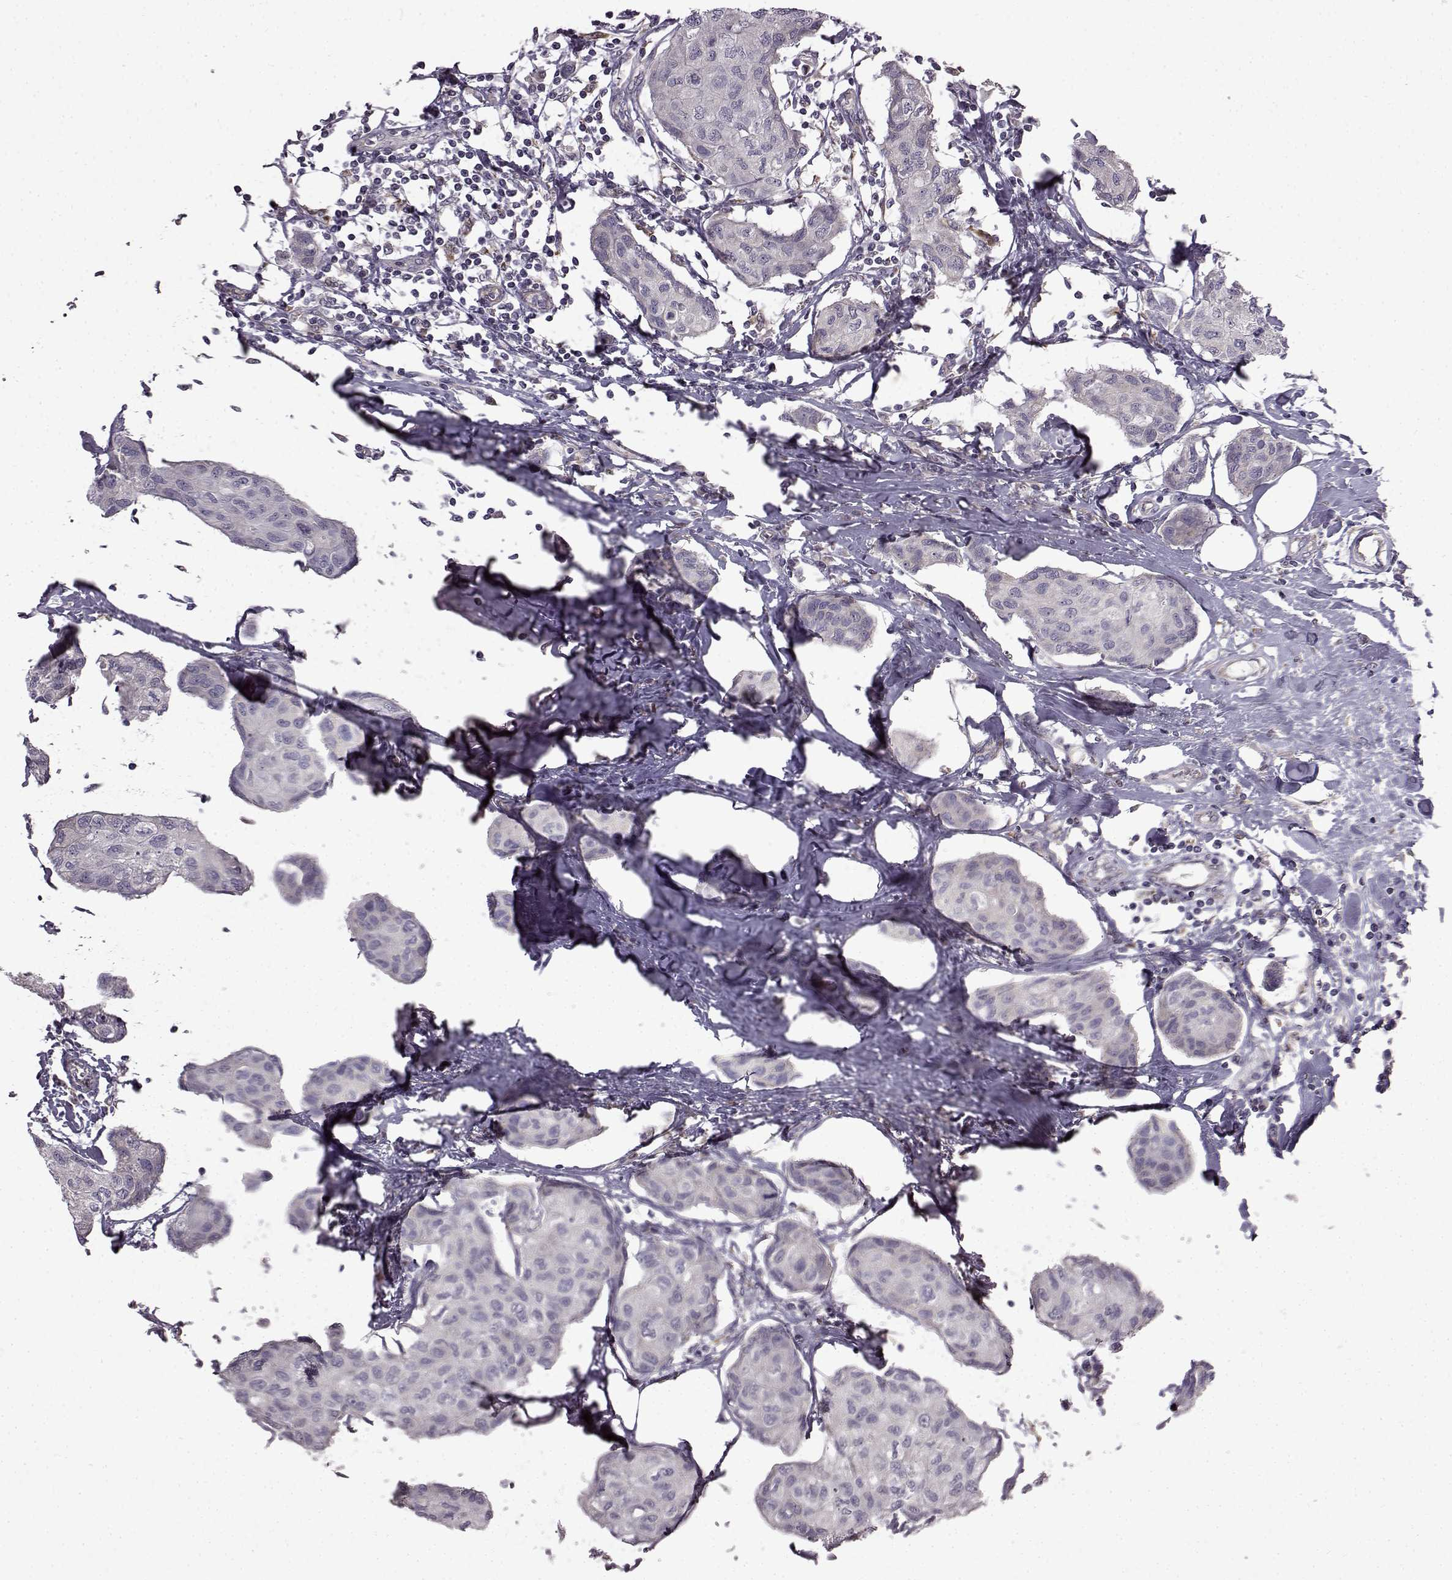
{"staining": {"intensity": "negative", "quantity": "none", "location": "none"}, "tissue": "breast cancer", "cell_type": "Tumor cells", "image_type": "cancer", "snomed": [{"axis": "morphology", "description": "Duct carcinoma"}, {"axis": "topography", "description": "Breast"}], "caption": "Immunohistochemistry photomicrograph of neoplastic tissue: human intraductal carcinoma (breast) stained with DAB exhibits no significant protein staining in tumor cells.", "gene": "B3GNT6", "patient": {"sex": "female", "age": 80}}